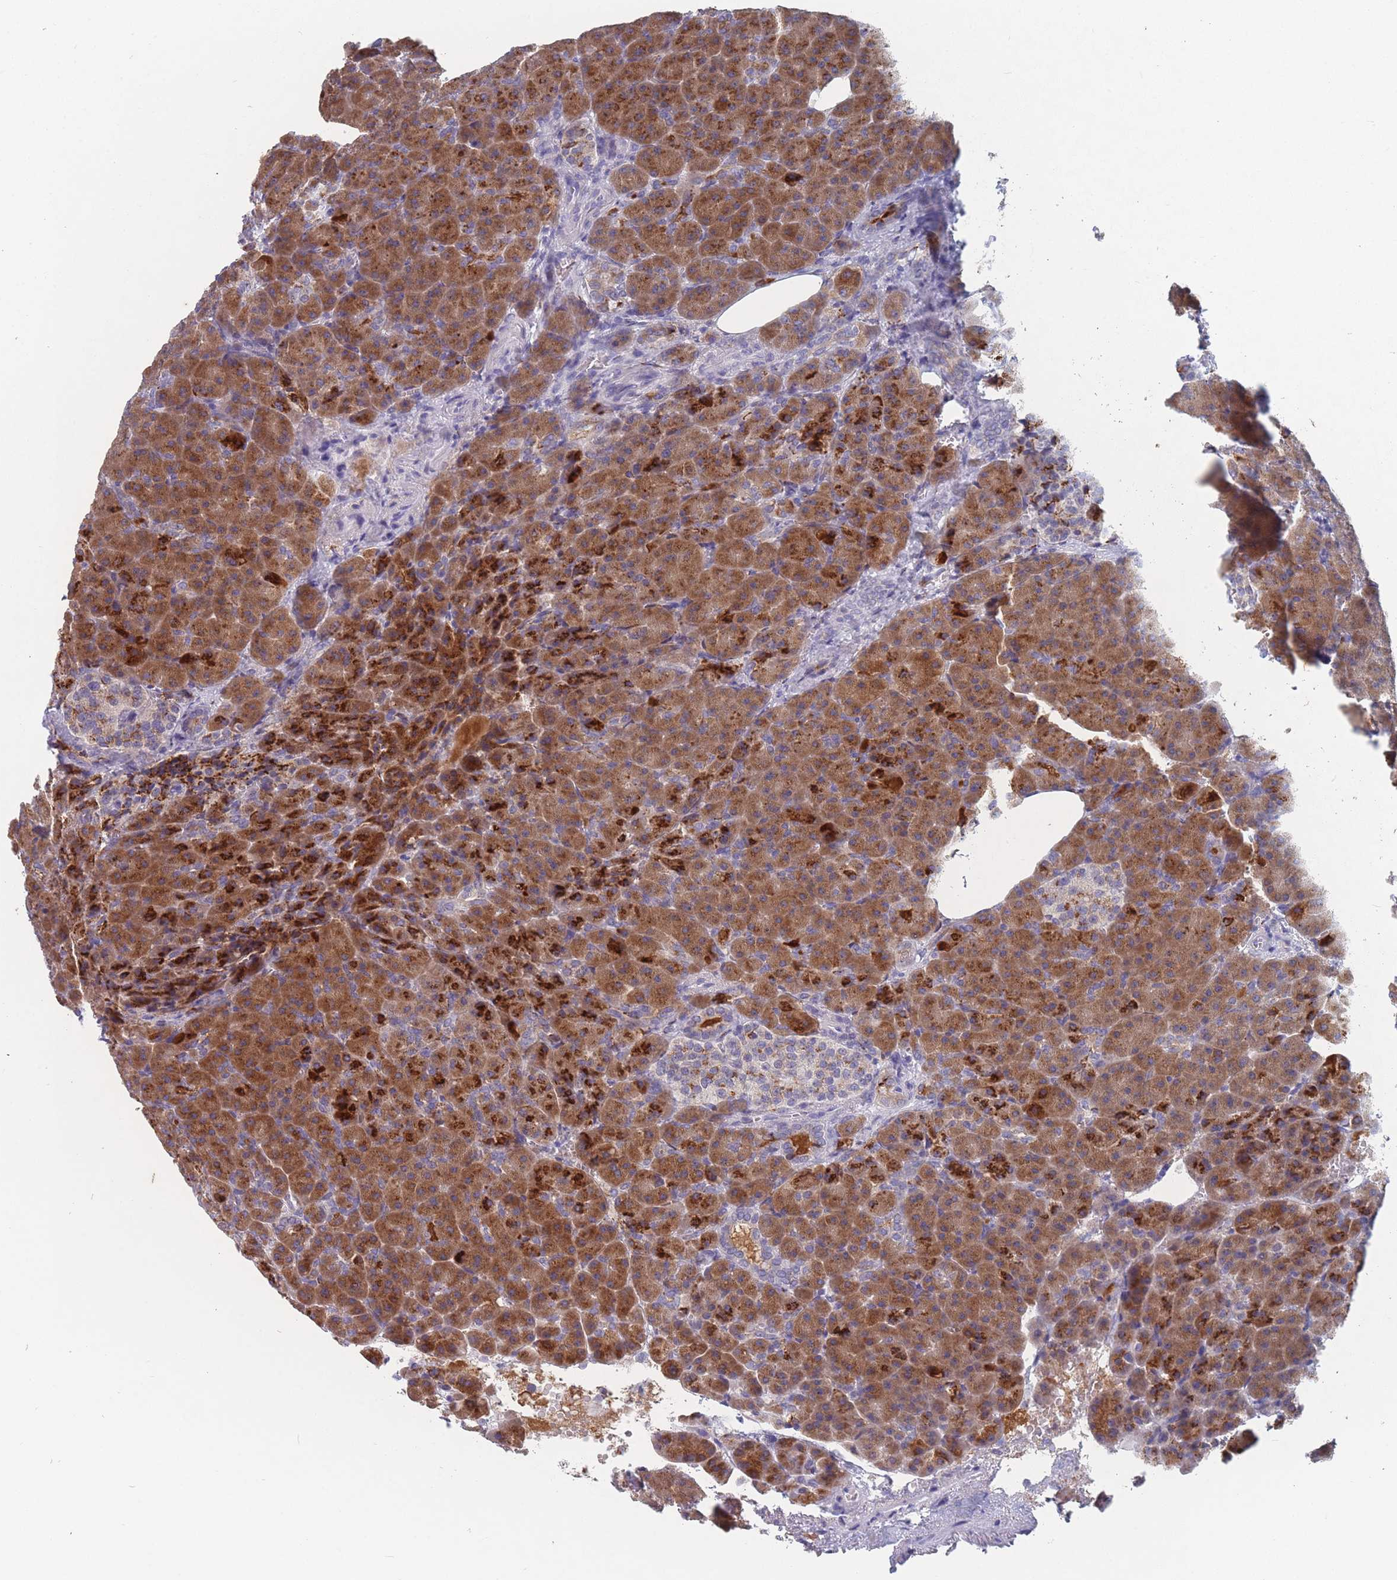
{"staining": {"intensity": "strong", "quantity": ">75%", "location": "cytoplasmic/membranous"}, "tissue": "pancreas", "cell_type": "Exocrine glandular cells", "image_type": "normal", "snomed": [{"axis": "morphology", "description": "Normal tissue, NOS"}, {"axis": "topography", "description": "Pancreas"}], "caption": "IHC micrograph of benign human pancreas stained for a protein (brown), which demonstrates high levels of strong cytoplasmic/membranous expression in about >75% of exocrine glandular cells.", "gene": "TMED10", "patient": {"sex": "female", "age": 74}}